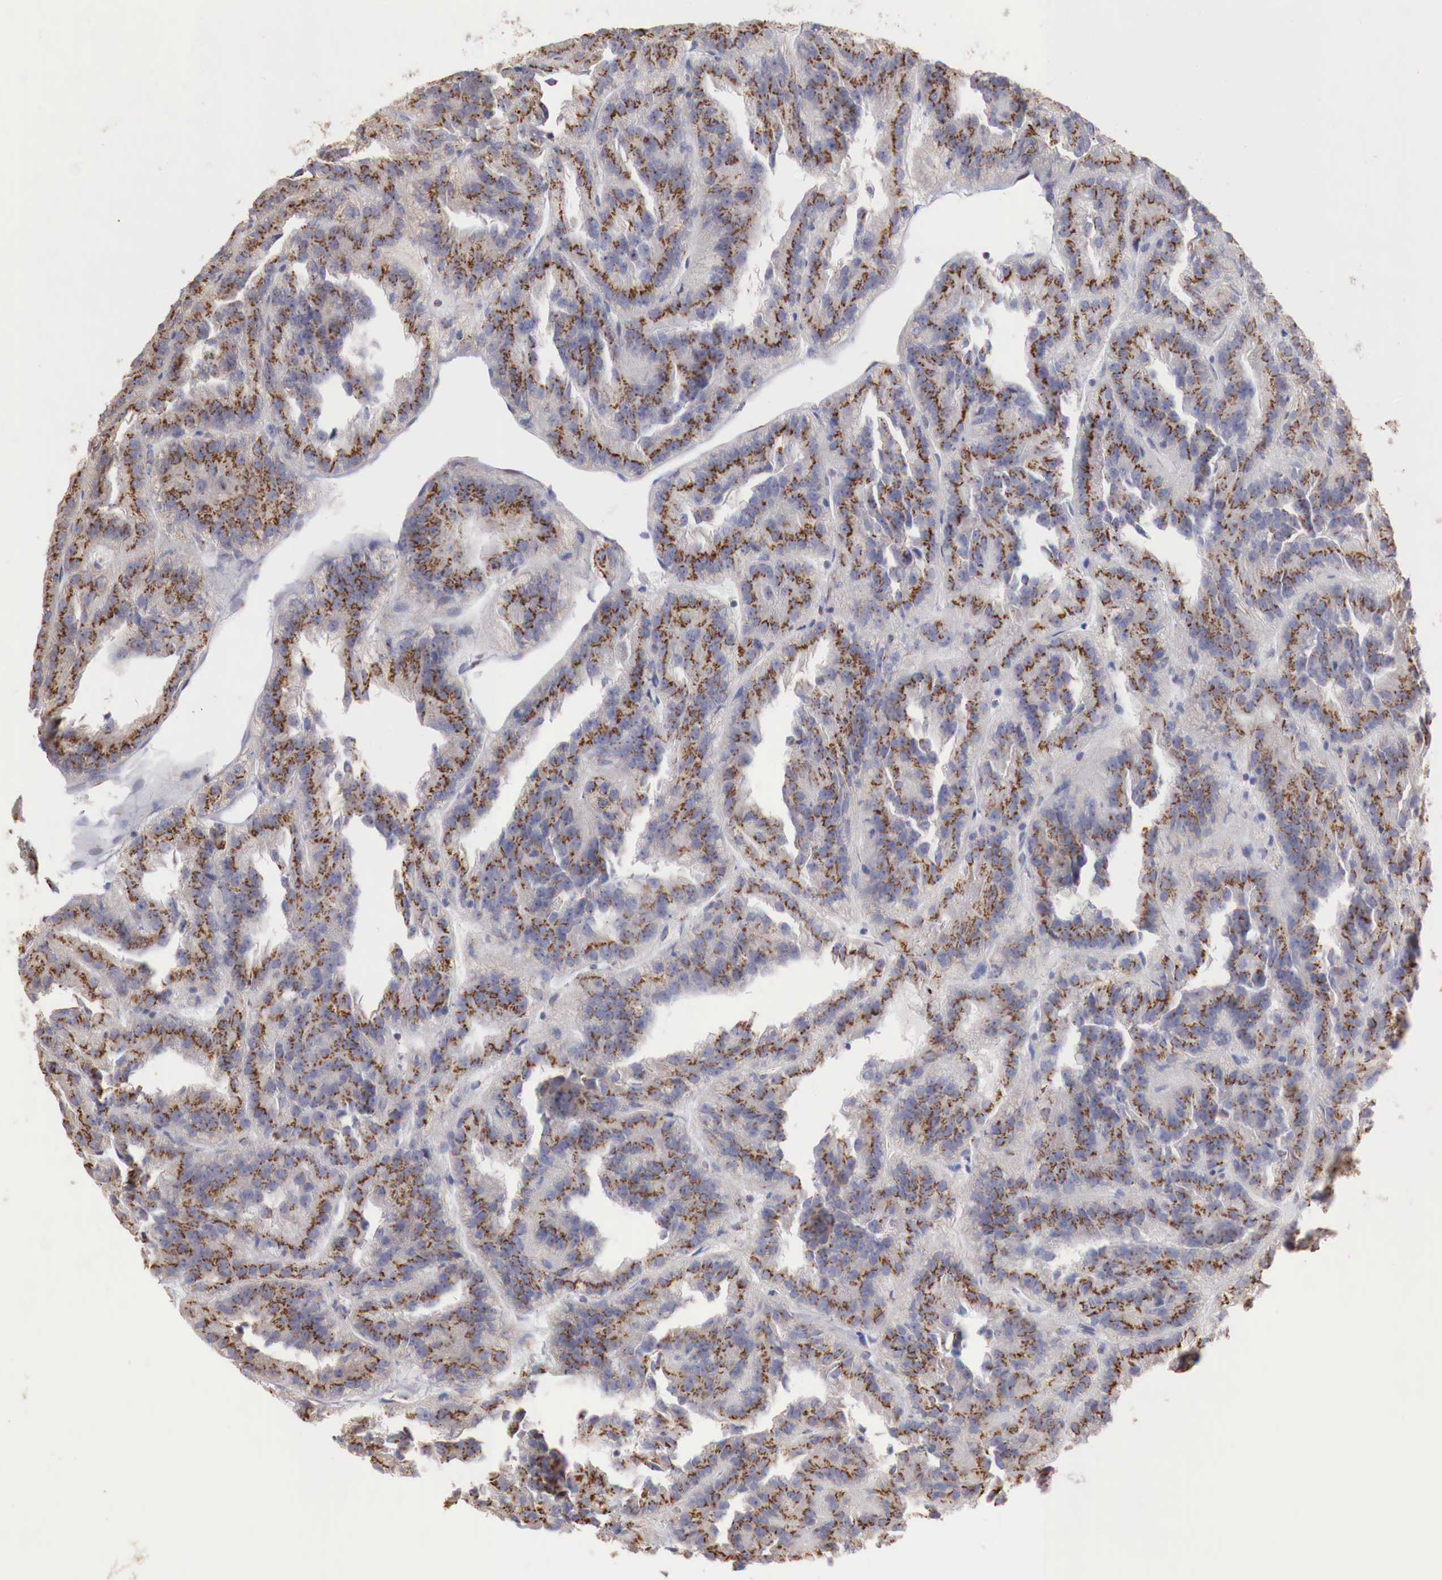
{"staining": {"intensity": "moderate", "quantity": "25%-75%", "location": "cytoplasmic/membranous"}, "tissue": "renal cancer", "cell_type": "Tumor cells", "image_type": "cancer", "snomed": [{"axis": "morphology", "description": "Adenocarcinoma, NOS"}, {"axis": "topography", "description": "Kidney"}], "caption": "This image exhibits renal cancer stained with immunohistochemistry to label a protein in brown. The cytoplasmic/membranous of tumor cells show moderate positivity for the protein. Nuclei are counter-stained blue.", "gene": "SYAP1", "patient": {"sex": "male", "age": 46}}